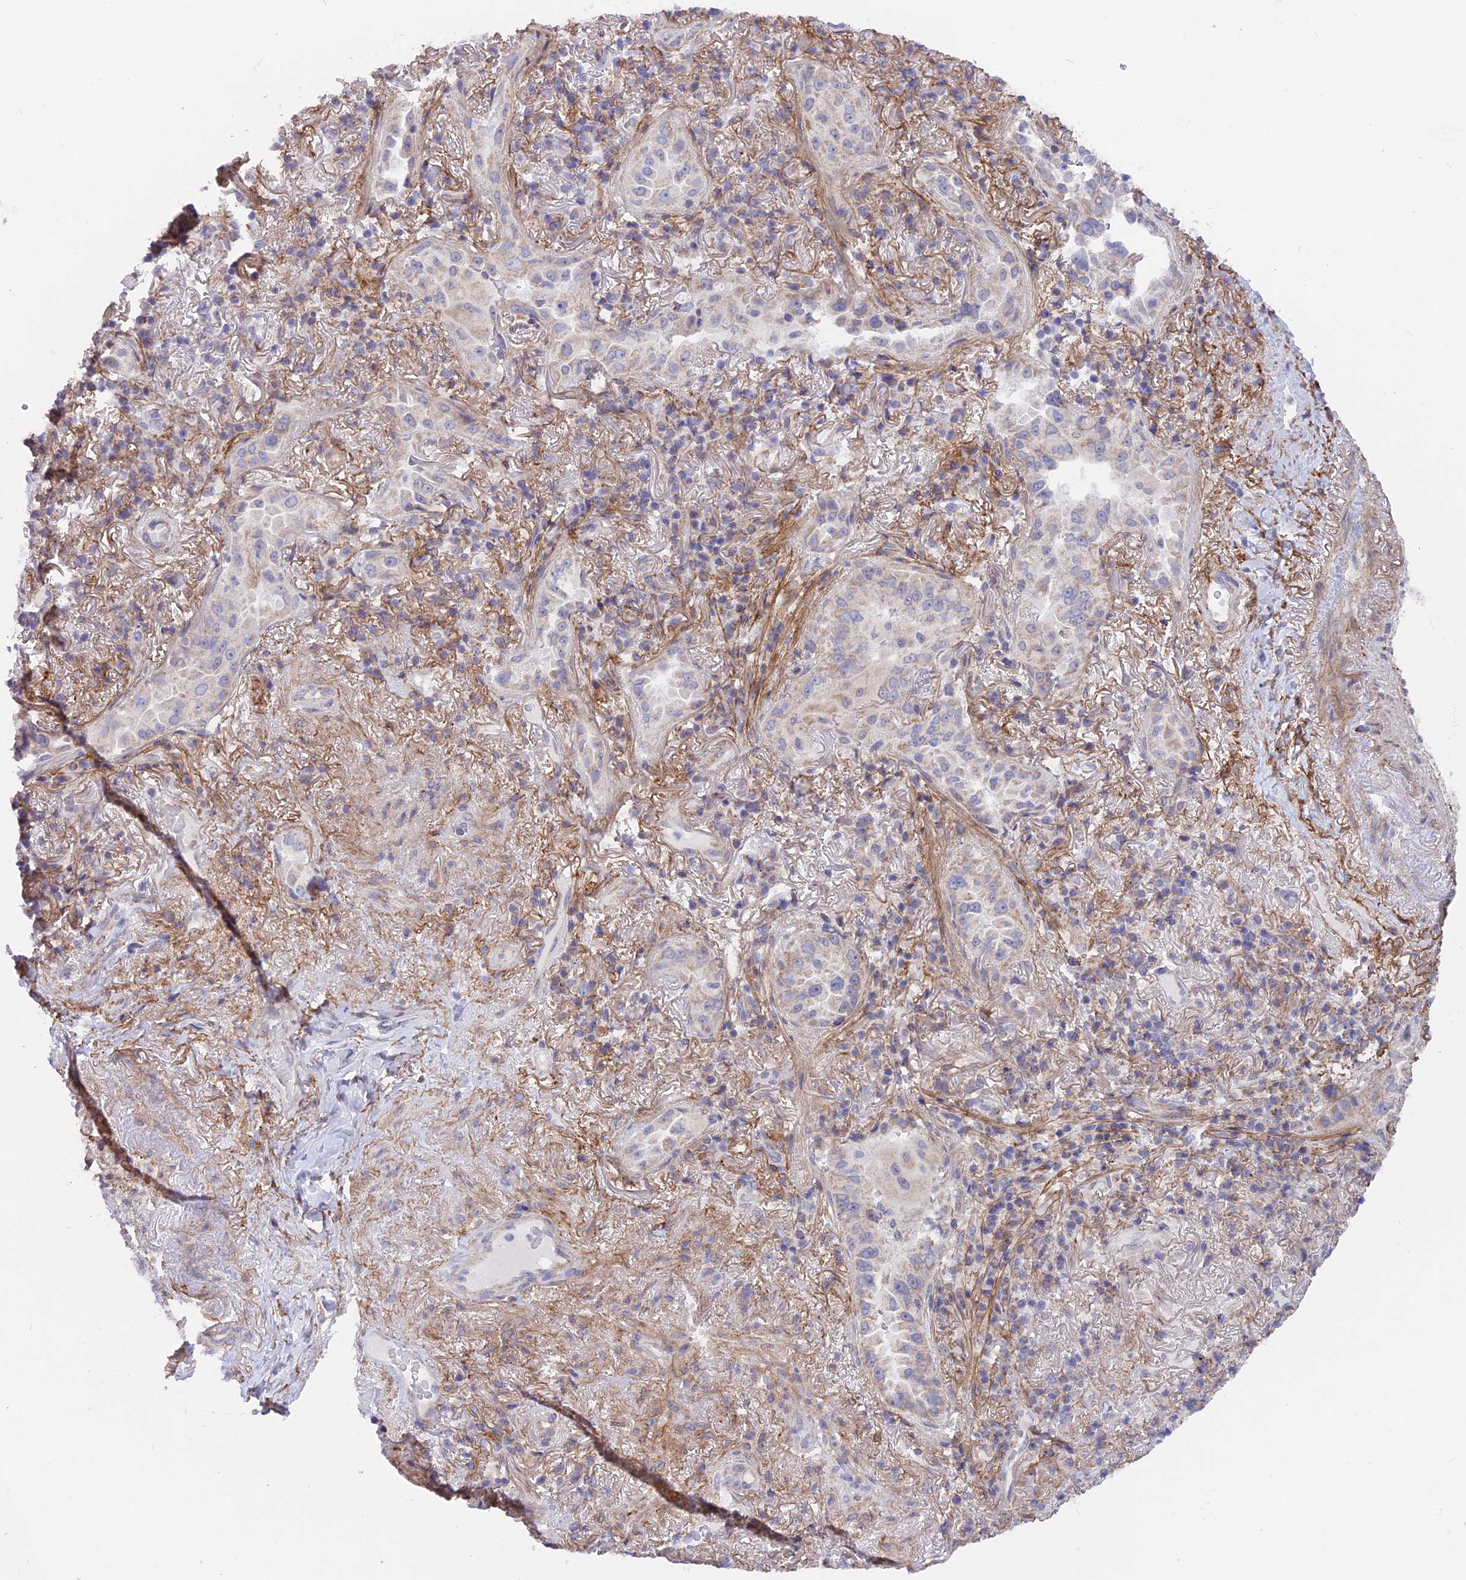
{"staining": {"intensity": "negative", "quantity": "none", "location": "none"}, "tissue": "lung cancer", "cell_type": "Tumor cells", "image_type": "cancer", "snomed": [{"axis": "morphology", "description": "Adenocarcinoma, NOS"}, {"axis": "topography", "description": "Lung"}], "caption": "The immunohistochemistry (IHC) photomicrograph has no significant staining in tumor cells of lung adenocarcinoma tissue.", "gene": "PLAC9", "patient": {"sex": "female", "age": 69}}